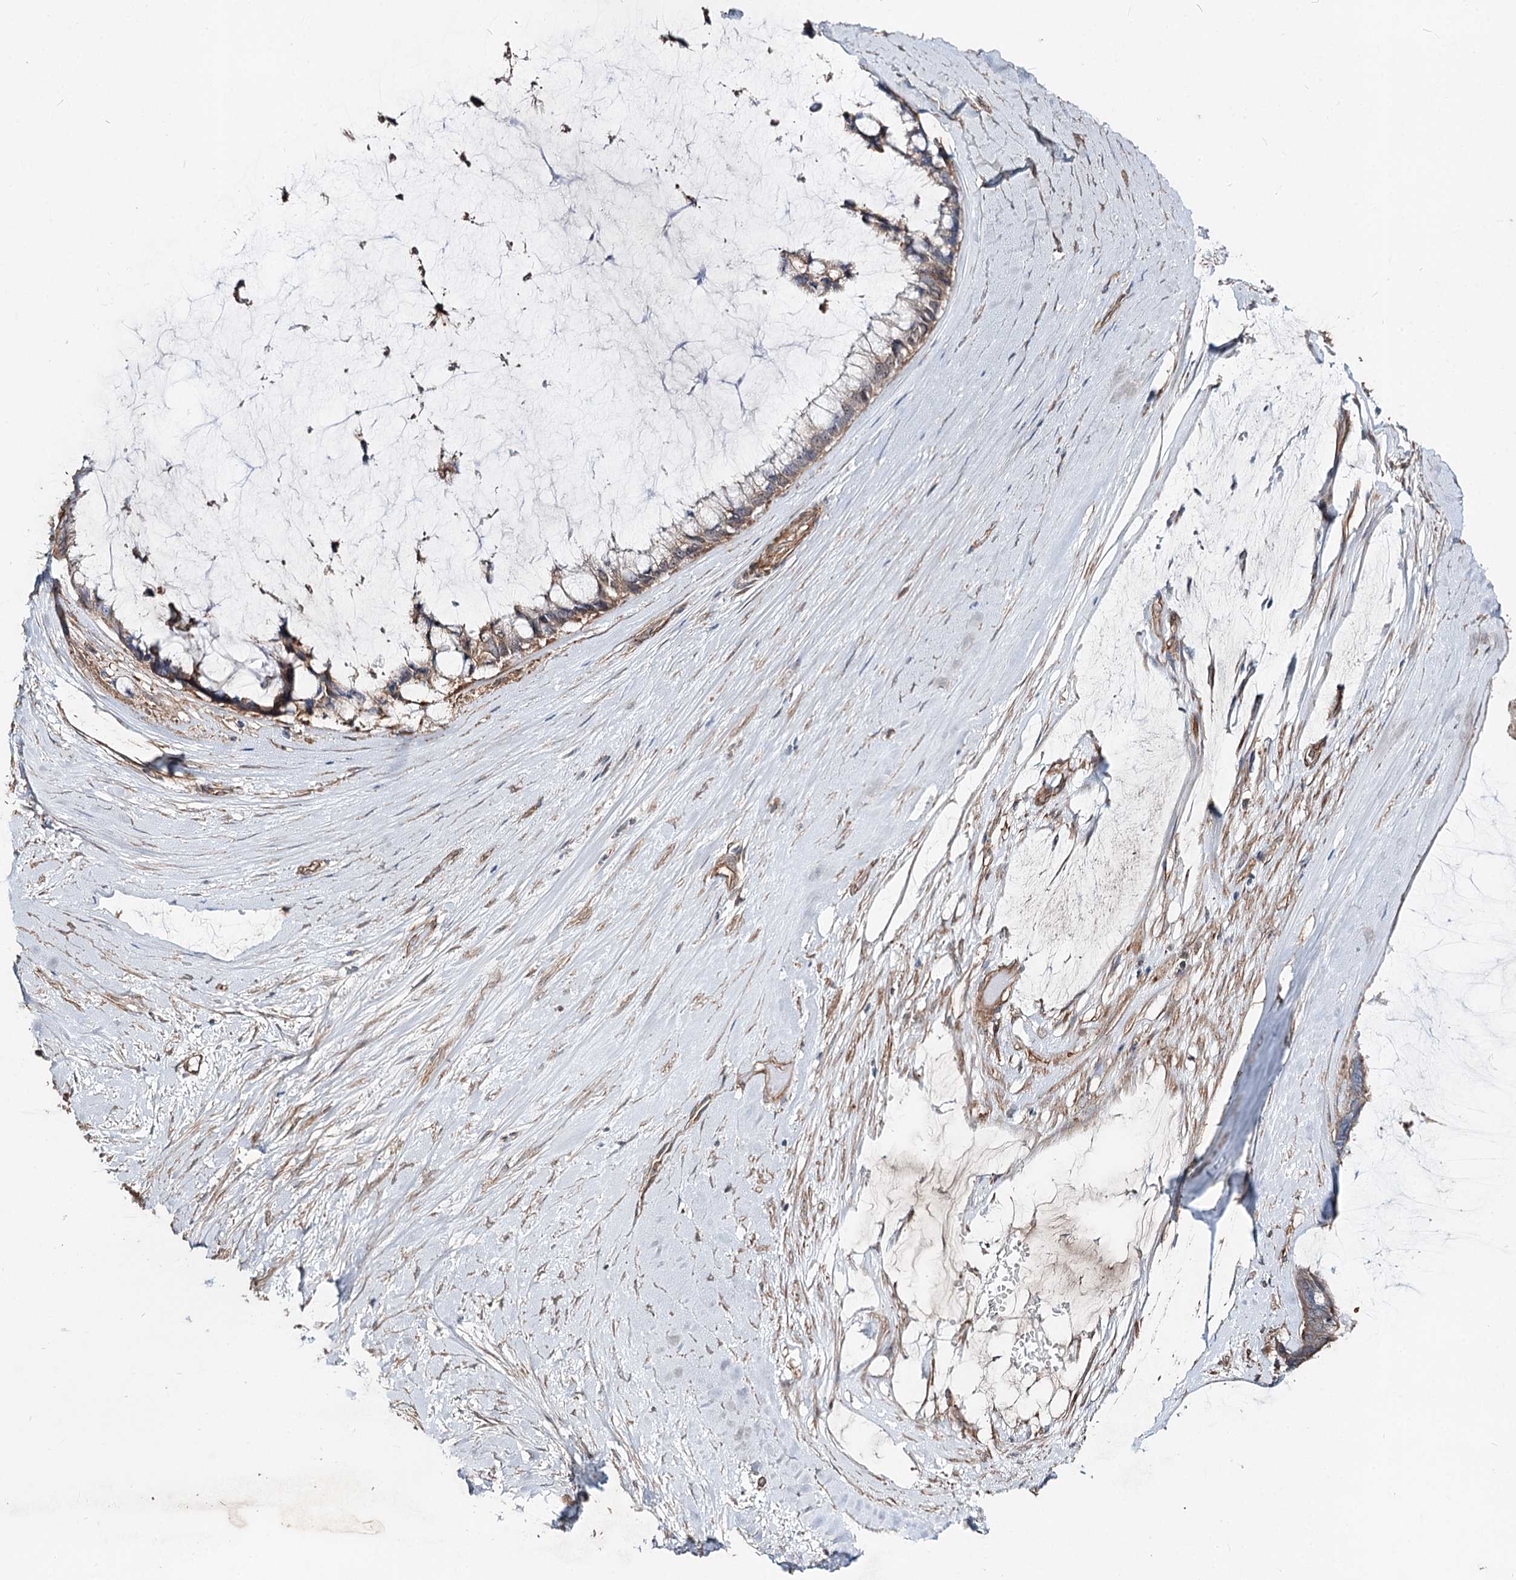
{"staining": {"intensity": "moderate", "quantity": "25%-75%", "location": "cytoplasmic/membranous"}, "tissue": "ovarian cancer", "cell_type": "Tumor cells", "image_type": "cancer", "snomed": [{"axis": "morphology", "description": "Cystadenocarcinoma, mucinous, NOS"}, {"axis": "topography", "description": "Ovary"}], "caption": "Human ovarian mucinous cystadenocarcinoma stained with a brown dye demonstrates moderate cytoplasmic/membranous positive expression in about 25%-75% of tumor cells.", "gene": "SPART", "patient": {"sex": "female", "age": 39}}